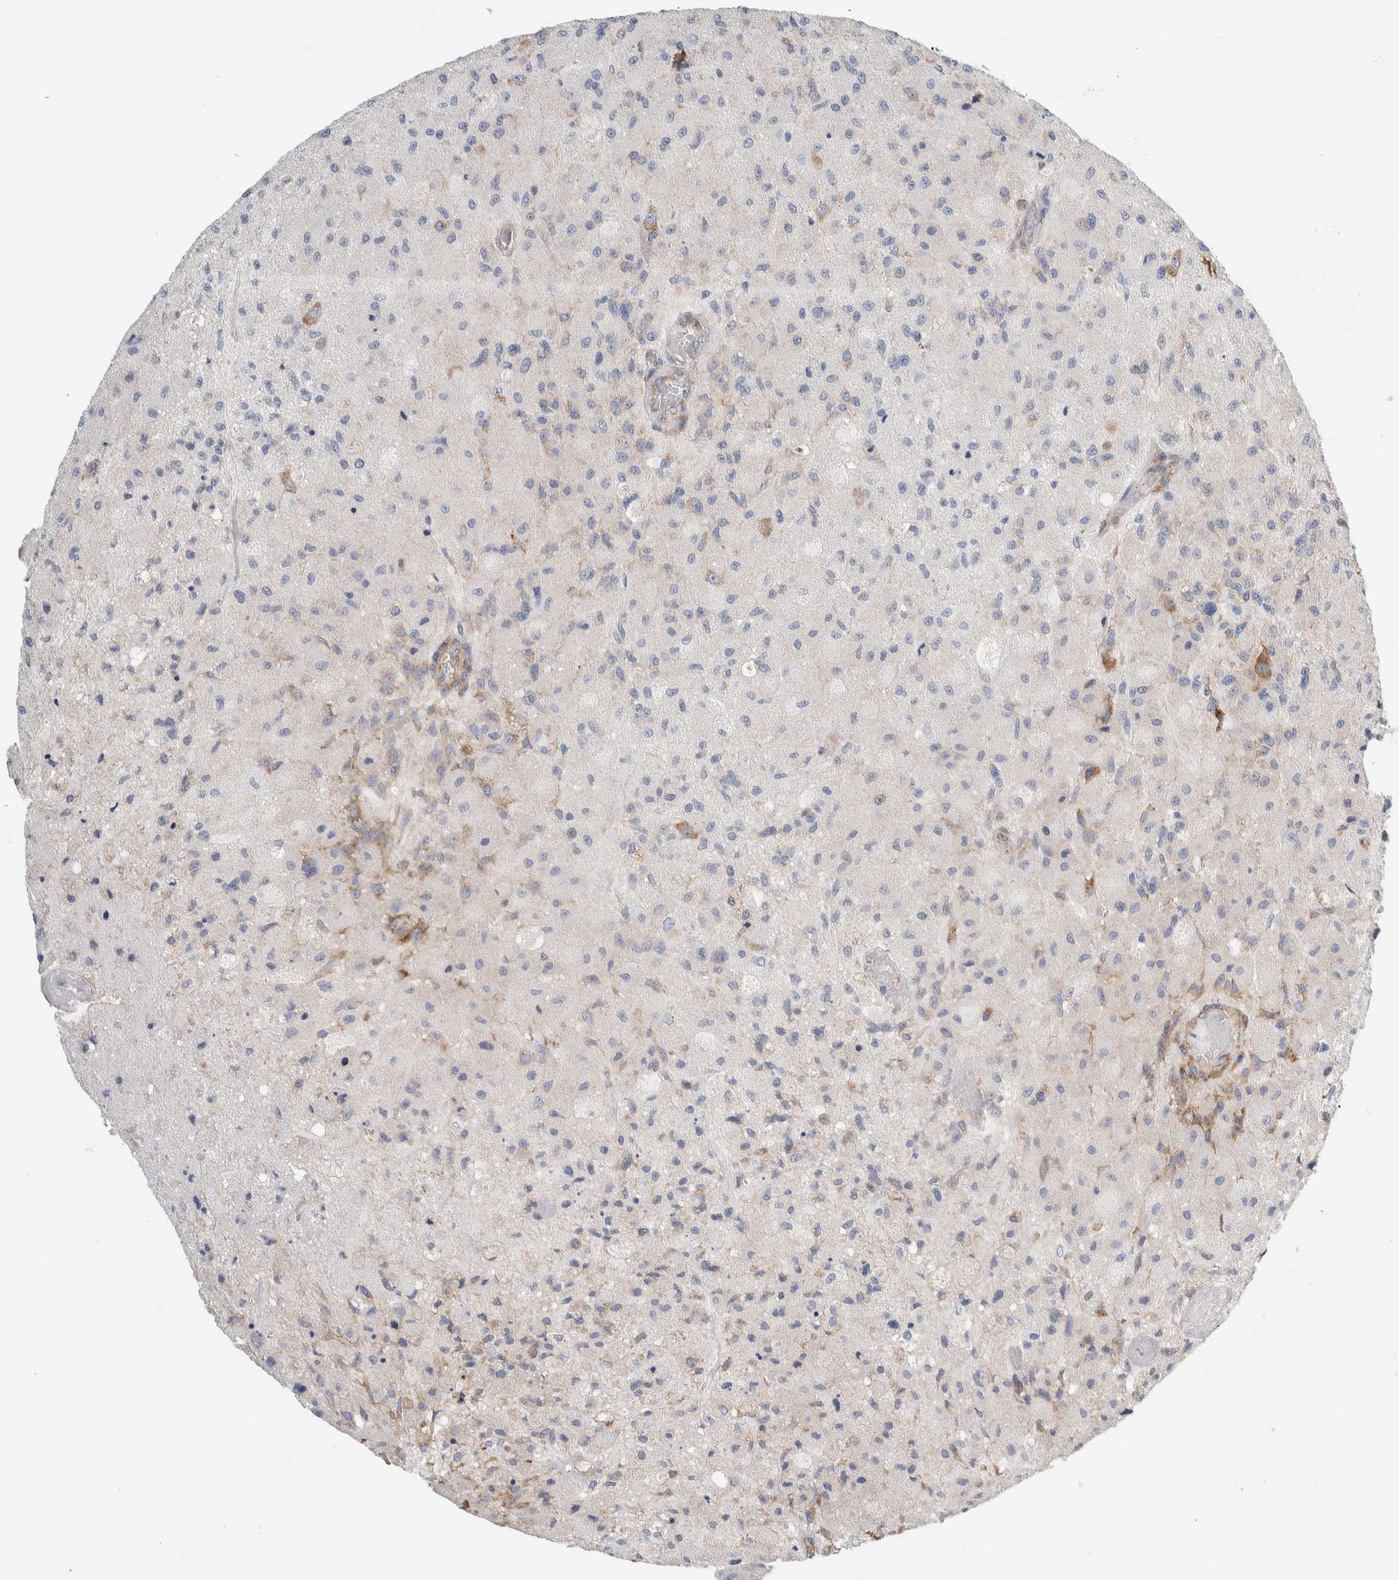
{"staining": {"intensity": "negative", "quantity": "none", "location": "none"}, "tissue": "glioma", "cell_type": "Tumor cells", "image_type": "cancer", "snomed": [{"axis": "morphology", "description": "Normal tissue, NOS"}, {"axis": "morphology", "description": "Glioma, malignant, High grade"}, {"axis": "topography", "description": "Cerebral cortex"}], "caption": "Micrograph shows no protein expression in tumor cells of glioma tissue. (DAB (3,3'-diaminobenzidine) IHC with hematoxylin counter stain).", "gene": "RACK1", "patient": {"sex": "male", "age": 77}}